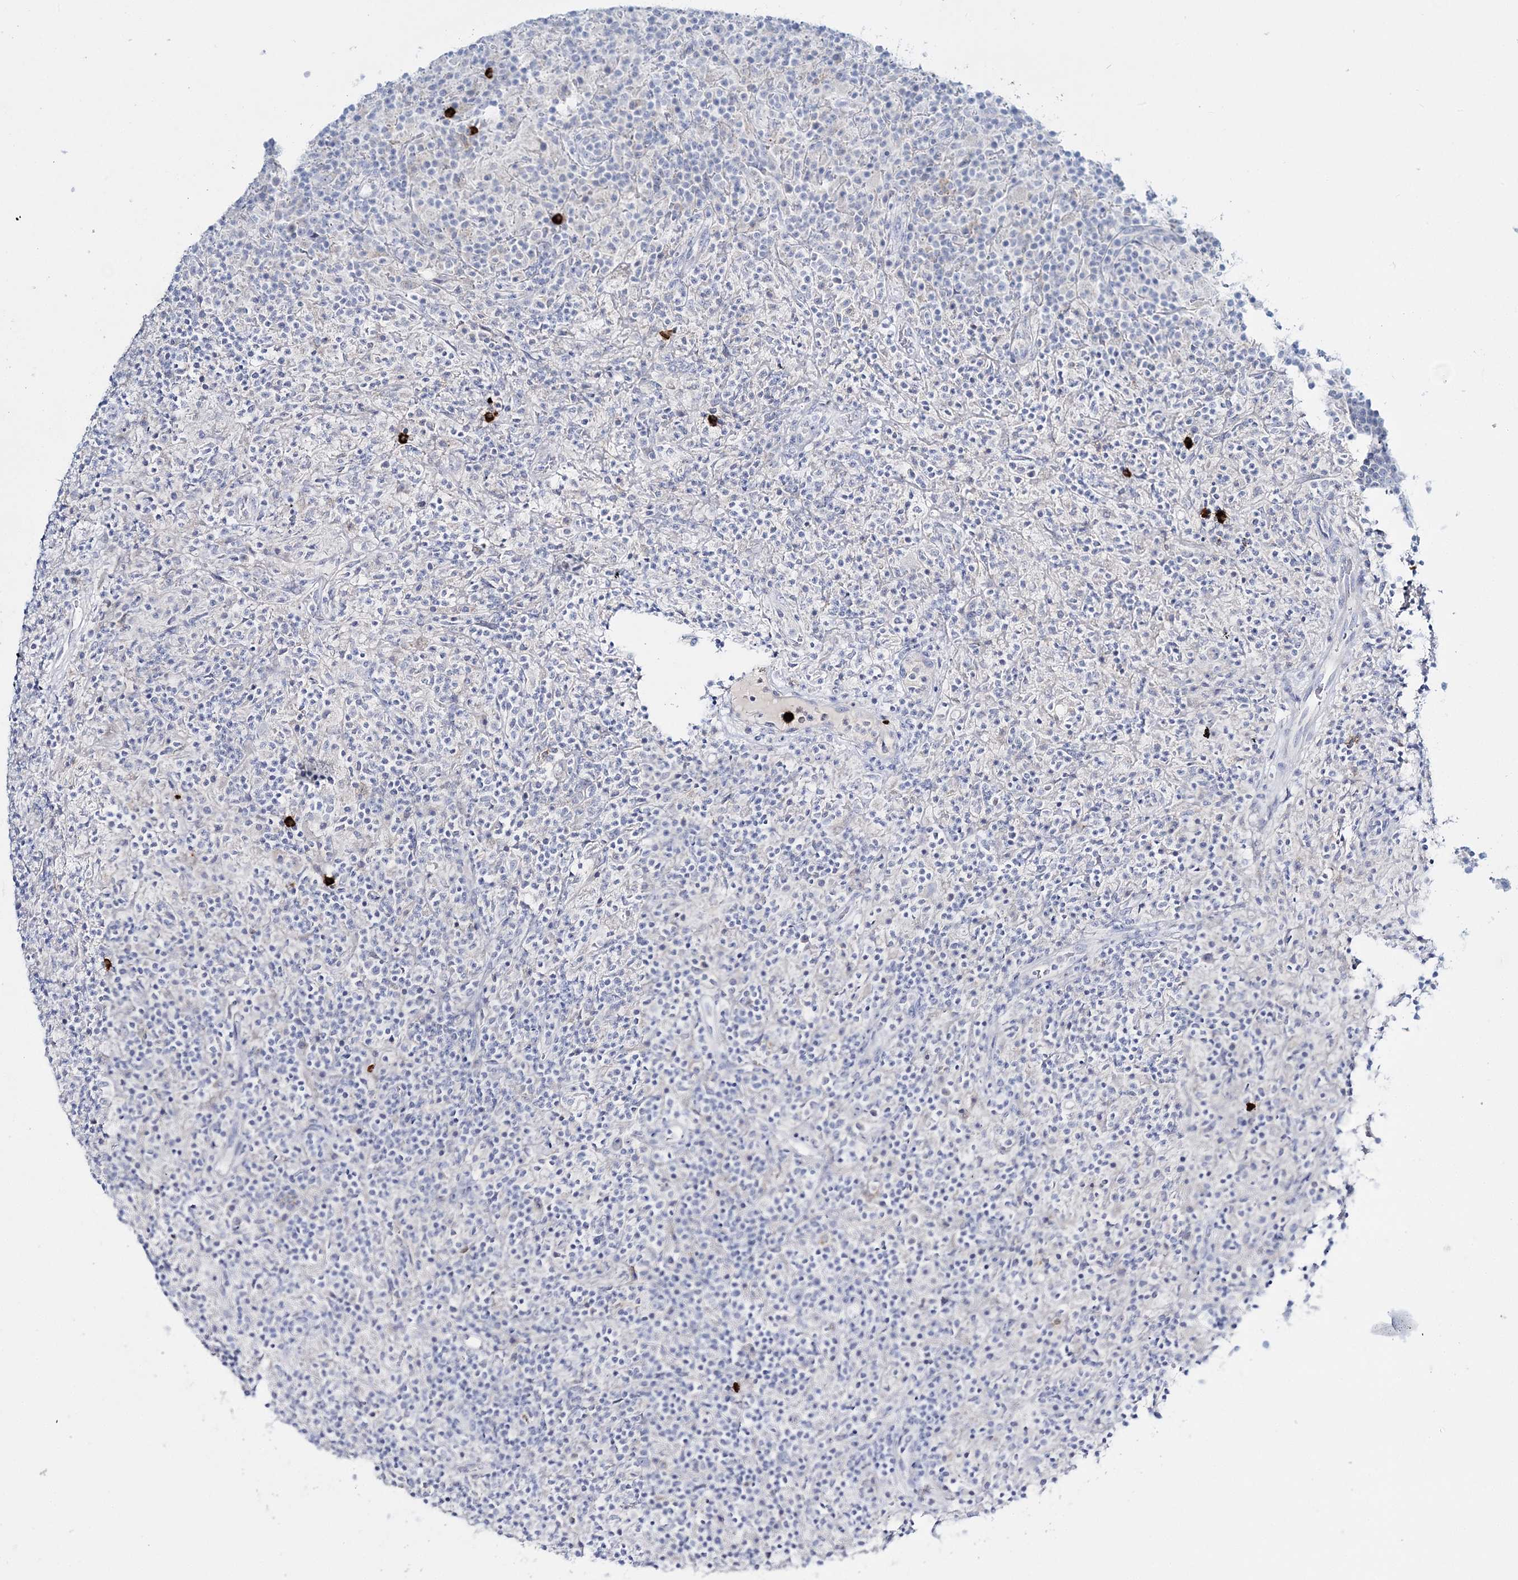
{"staining": {"intensity": "negative", "quantity": "none", "location": "none"}, "tissue": "lymphoma", "cell_type": "Tumor cells", "image_type": "cancer", "snomed": [{"axis": "morphology", "description": "Hodgkin's disease, NOS"}, {"axis": "topography", "description": "Lymph node"}], "caption": "A histopathology image of human lymphoma is negative for staining in tumor cells. (Brightfield microscopy of DAB (3,3'-diaminobenzidine) immunohistochemistry at high magnification).", "gene": "WDSUB1", "patient": {"sex": "male", "age": 70}}